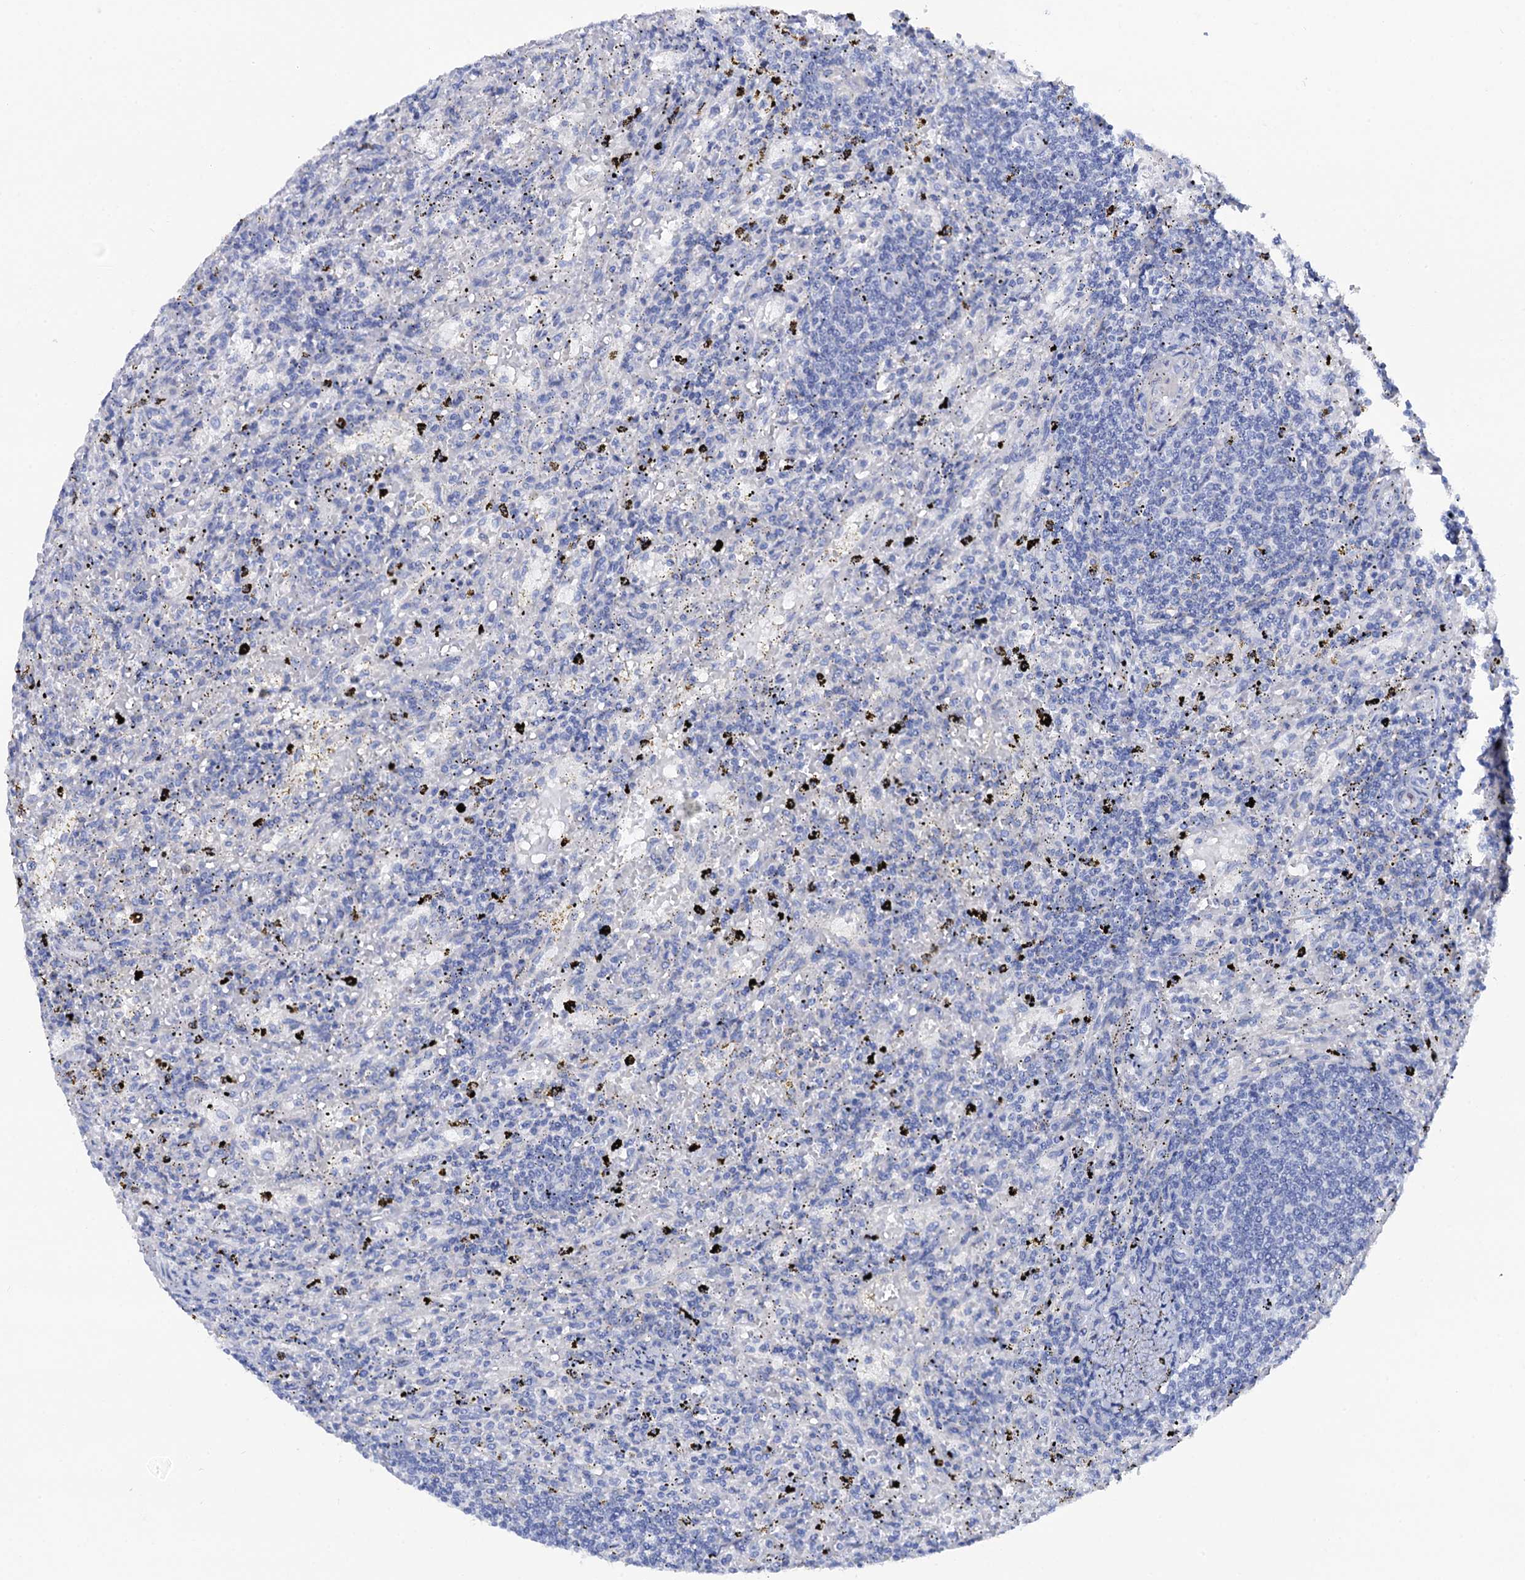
{"staining": {"intensity": "negative", "quantity": "none", "location": "none"}, "tissue": "lymphoma", "cell_type": "Tumor cells", "image_type": "cancer", "snomed": [{"axis": "morphology", "description": "Malignant lymphoma, non-Hodgkin's type, Low grade"}, {"axis": "topography", "description": "Spleen"}], "caption": "The photomicrograph reveals no significant positivity in tumor cells of lymphoma.", "gene": "RAB3IP", "patient": {"sex": "male", "age": 76}}